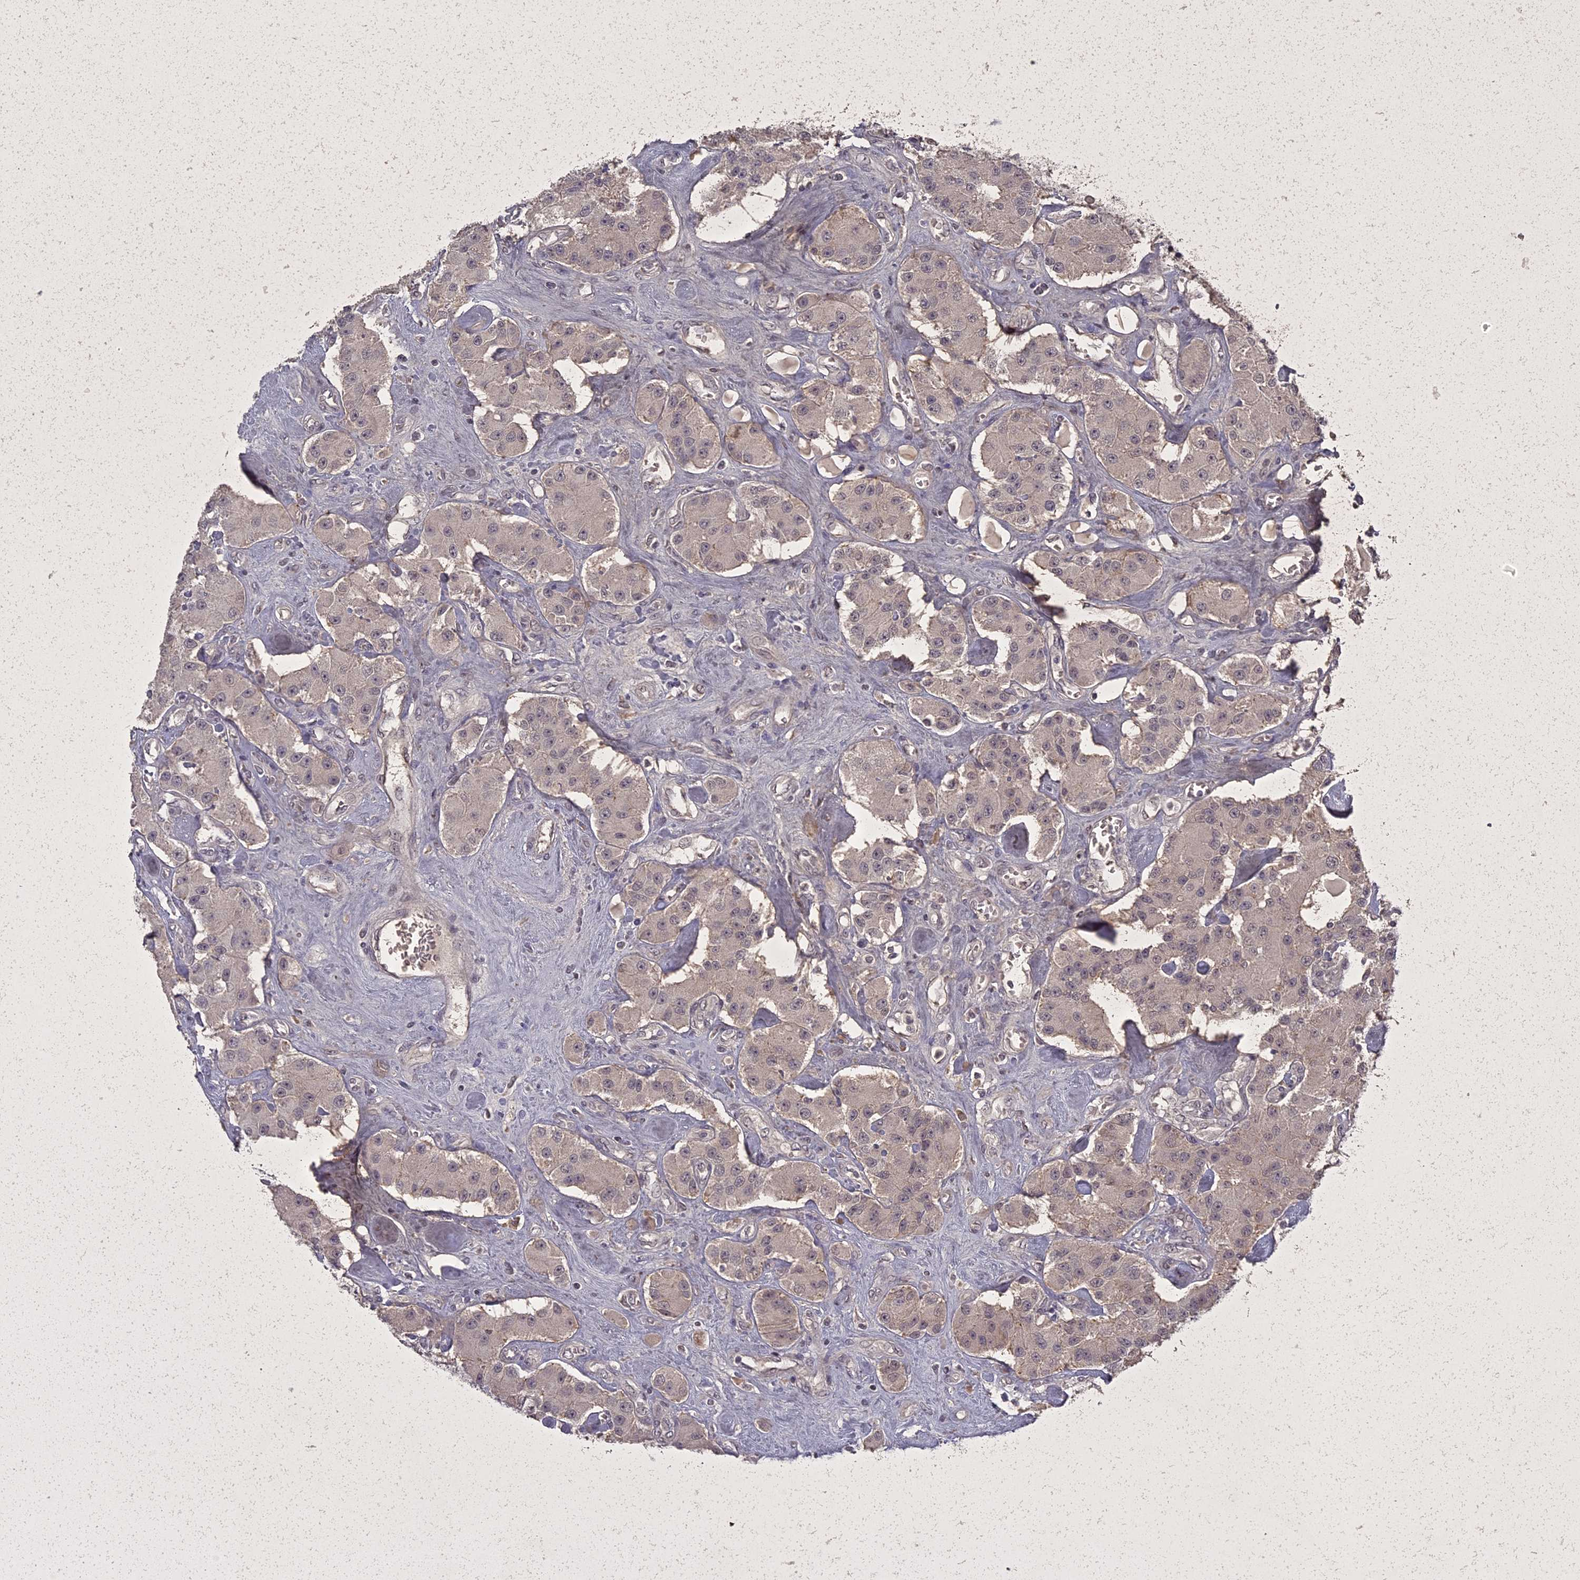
{"staining": {"intensity": "moderate", "quantity": ">75%", "location": "cytoplasmic/membranous,nuclear"}, "tissue": "carcinoid", "cell_type": "Tumor cells", "image_type": "cancer", "snomed": [{"axis": "morphology", "description": "Carcinoid, malignant, NOS"}, {"axis": "topography", "description": "Pancreas"}], "caption": "Carcinoid stained with DAB immunohistochemistry (IHC) exhibits medium levels of moderate cytoplasmic/membranous and nuclear positivity in about >75% of tumor cells. (DAB IHC with brightfield microscopy, high magnification).", "gene": "ING5", "patient": {"sex": "male", "age": 41}}